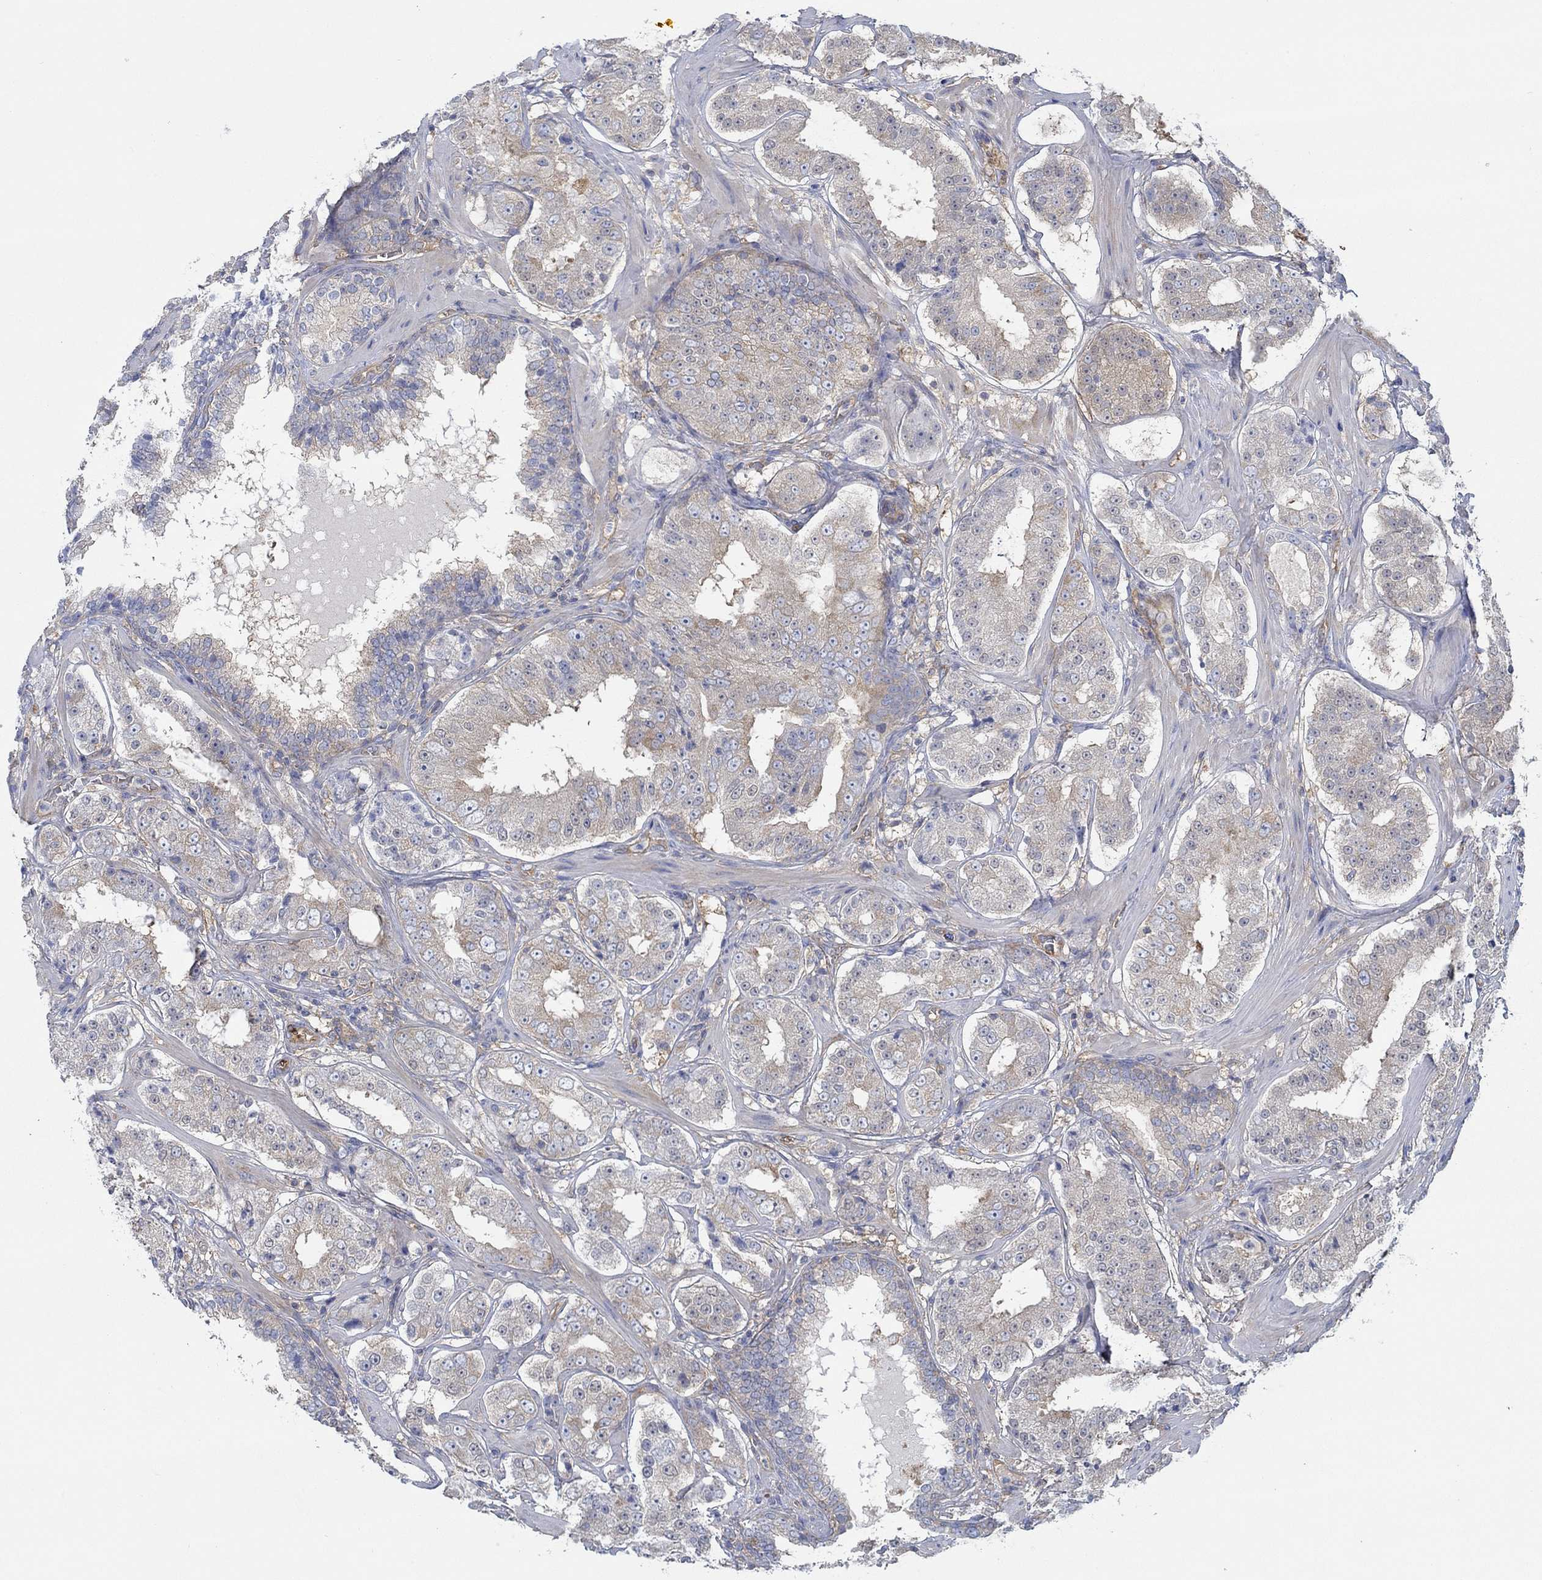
{"staining": {"intensity": "moderate", "quantity": "25%-75%", "location": "cytoplasmic/membranous"}, "tissue": "prostate cancer", "cell_type": "Tumor cells", "image_type": "cancer", "snomed": [{"axis": "morphology", "description": "Adenocarcinoma, Low grade"}, {"axis": "topography", "description": "Prostate"}], "caption": "Immunohistochemical staining of human prostate cancer (adenocarcinoma (low-grade)) displays medium levels of moderate cytoplasmic/membranous protein staining in about 25%-75% of tumor cells. The staining was performed using DAB, with brown indicating positive protein expression. Nuclei are stained blue with hematoxylin.", "gene": "SPAG9", "patient": {"sex": "male", "age": 60}}